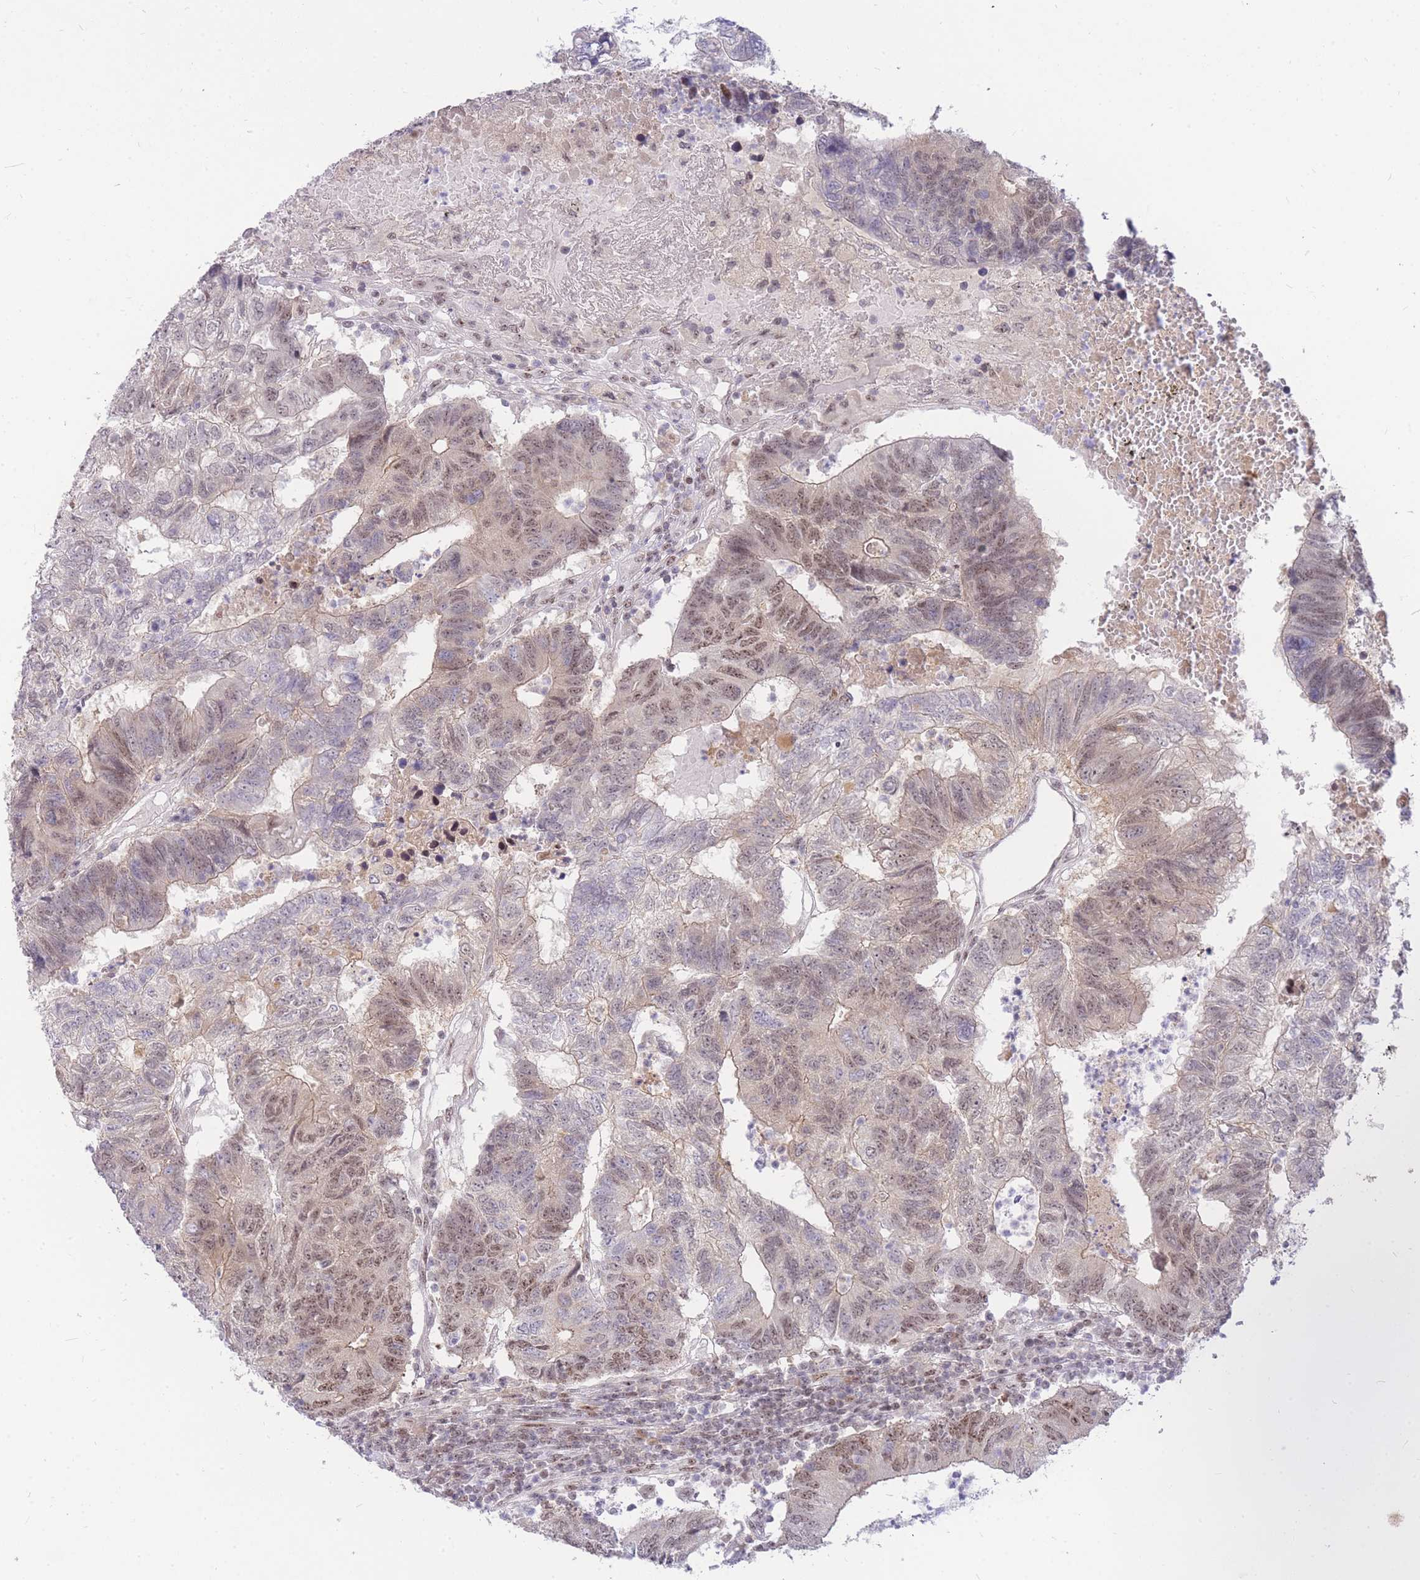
{"staining": {"intensity": "moderate", "quantity": "25%-75%", "location": "nuclear"}, "tissue": "colorectal cancer", "cell_type": "Tumor cells", "image_type": "cancer", "snomed": [{"axis": "morphology", "description": "Adenocarcinoma, NOS"}, {"axis": "topography", "description": "Colon"}], "caption": "A brown stain labels moderate nuclear staining of a protein in human colorectal cancer tumor cells.", "gene": "TLE2", "patient": {"sex": "female", "age": 48}}